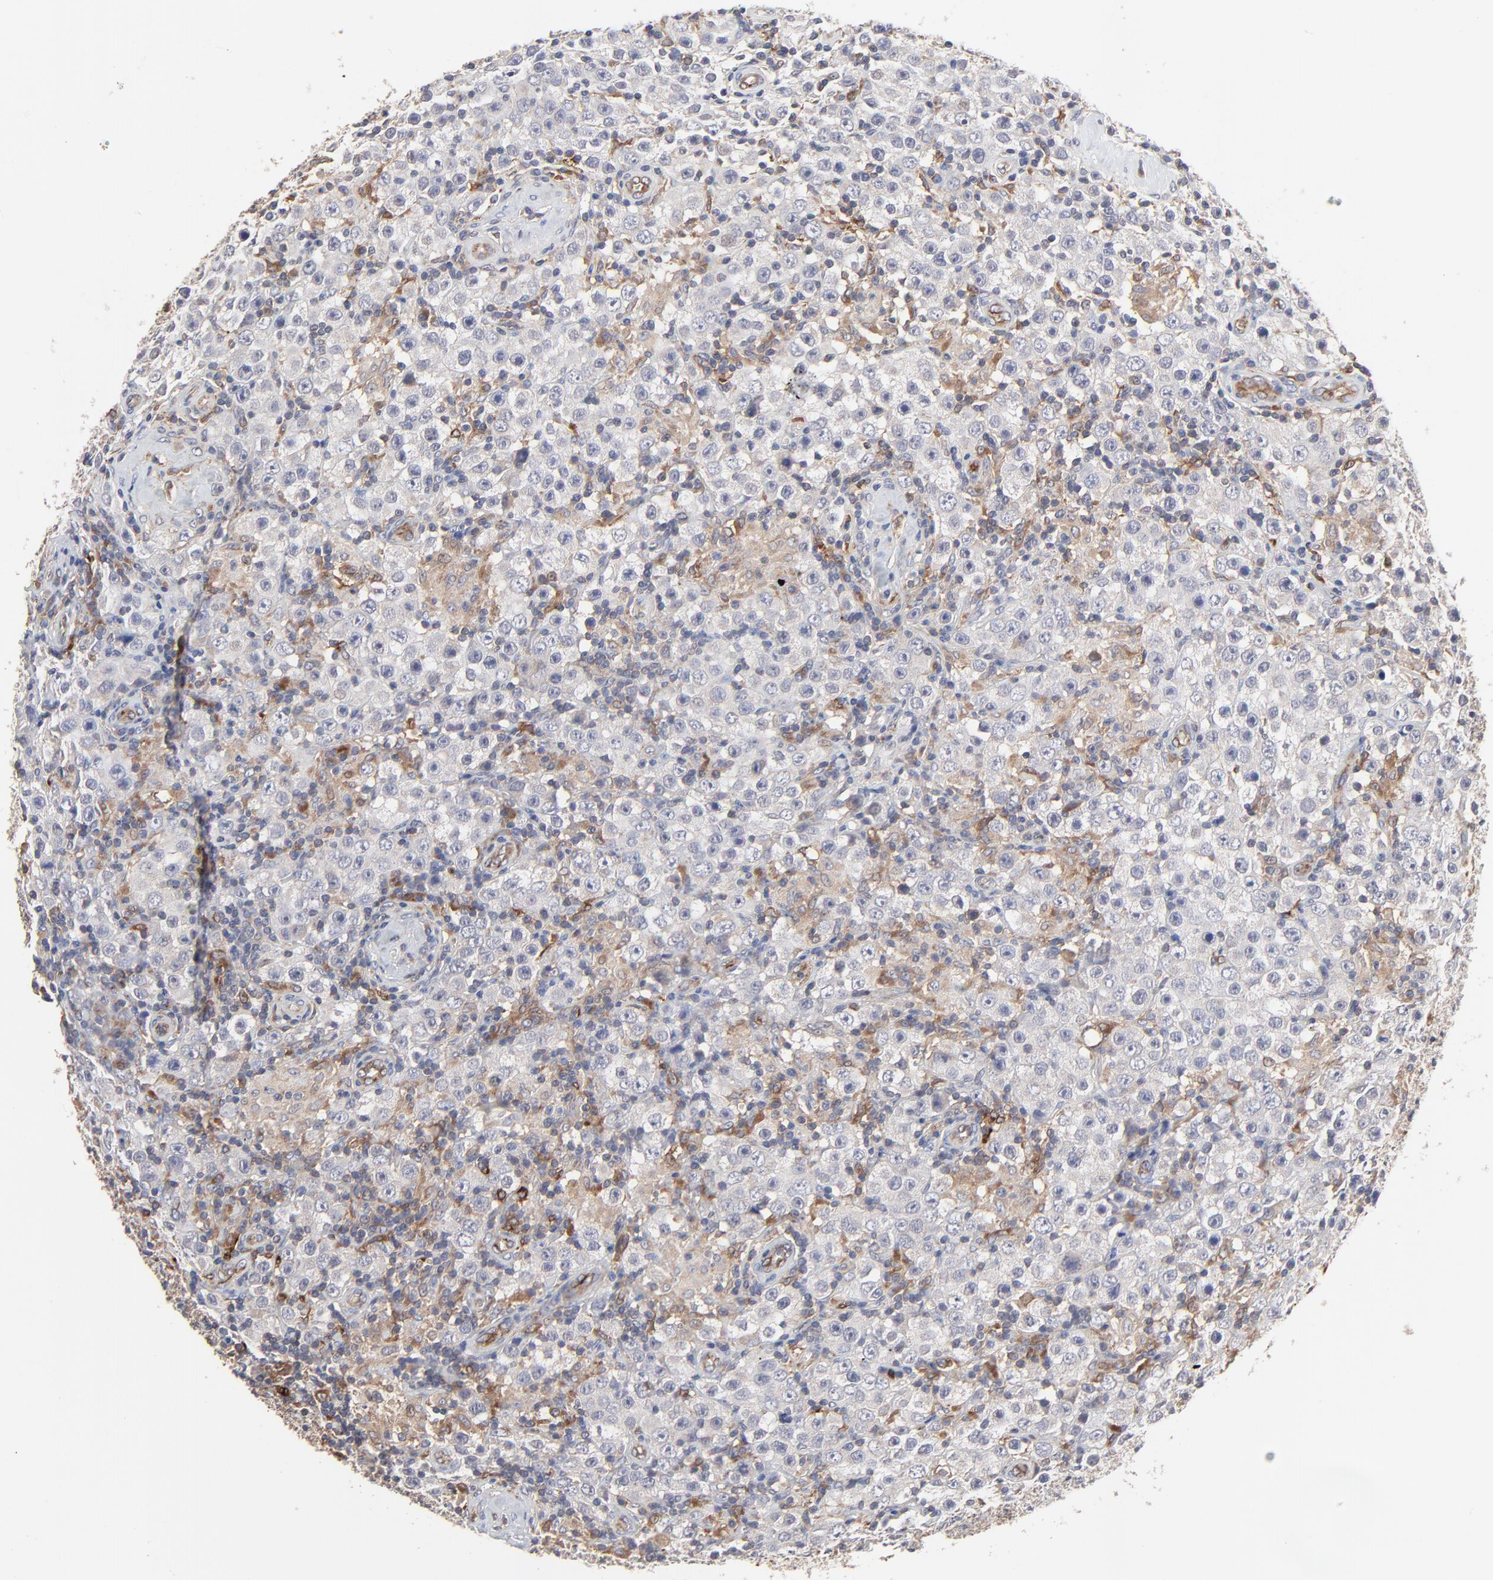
{"staining": {"intensity": "moderate", "quantity": "<25%", "location": "cytoplasmic/membranous"}, "tissue": "testis cancer", "cell_type": "Tumor cells", "image_type": "cancer", "snomed": [{"axis": "morphology", "description": "Seminoma, NOS"}, {"axis": "topography", "description": "Testis"}], "caption": "Tumor cells display low levels of moderate cytoplasmic/membranous expression in approximately <25% of cells in testis cancer (seminoma).", "gene": "RAB9A", "patient": {"sex": "male", "age": 32}}